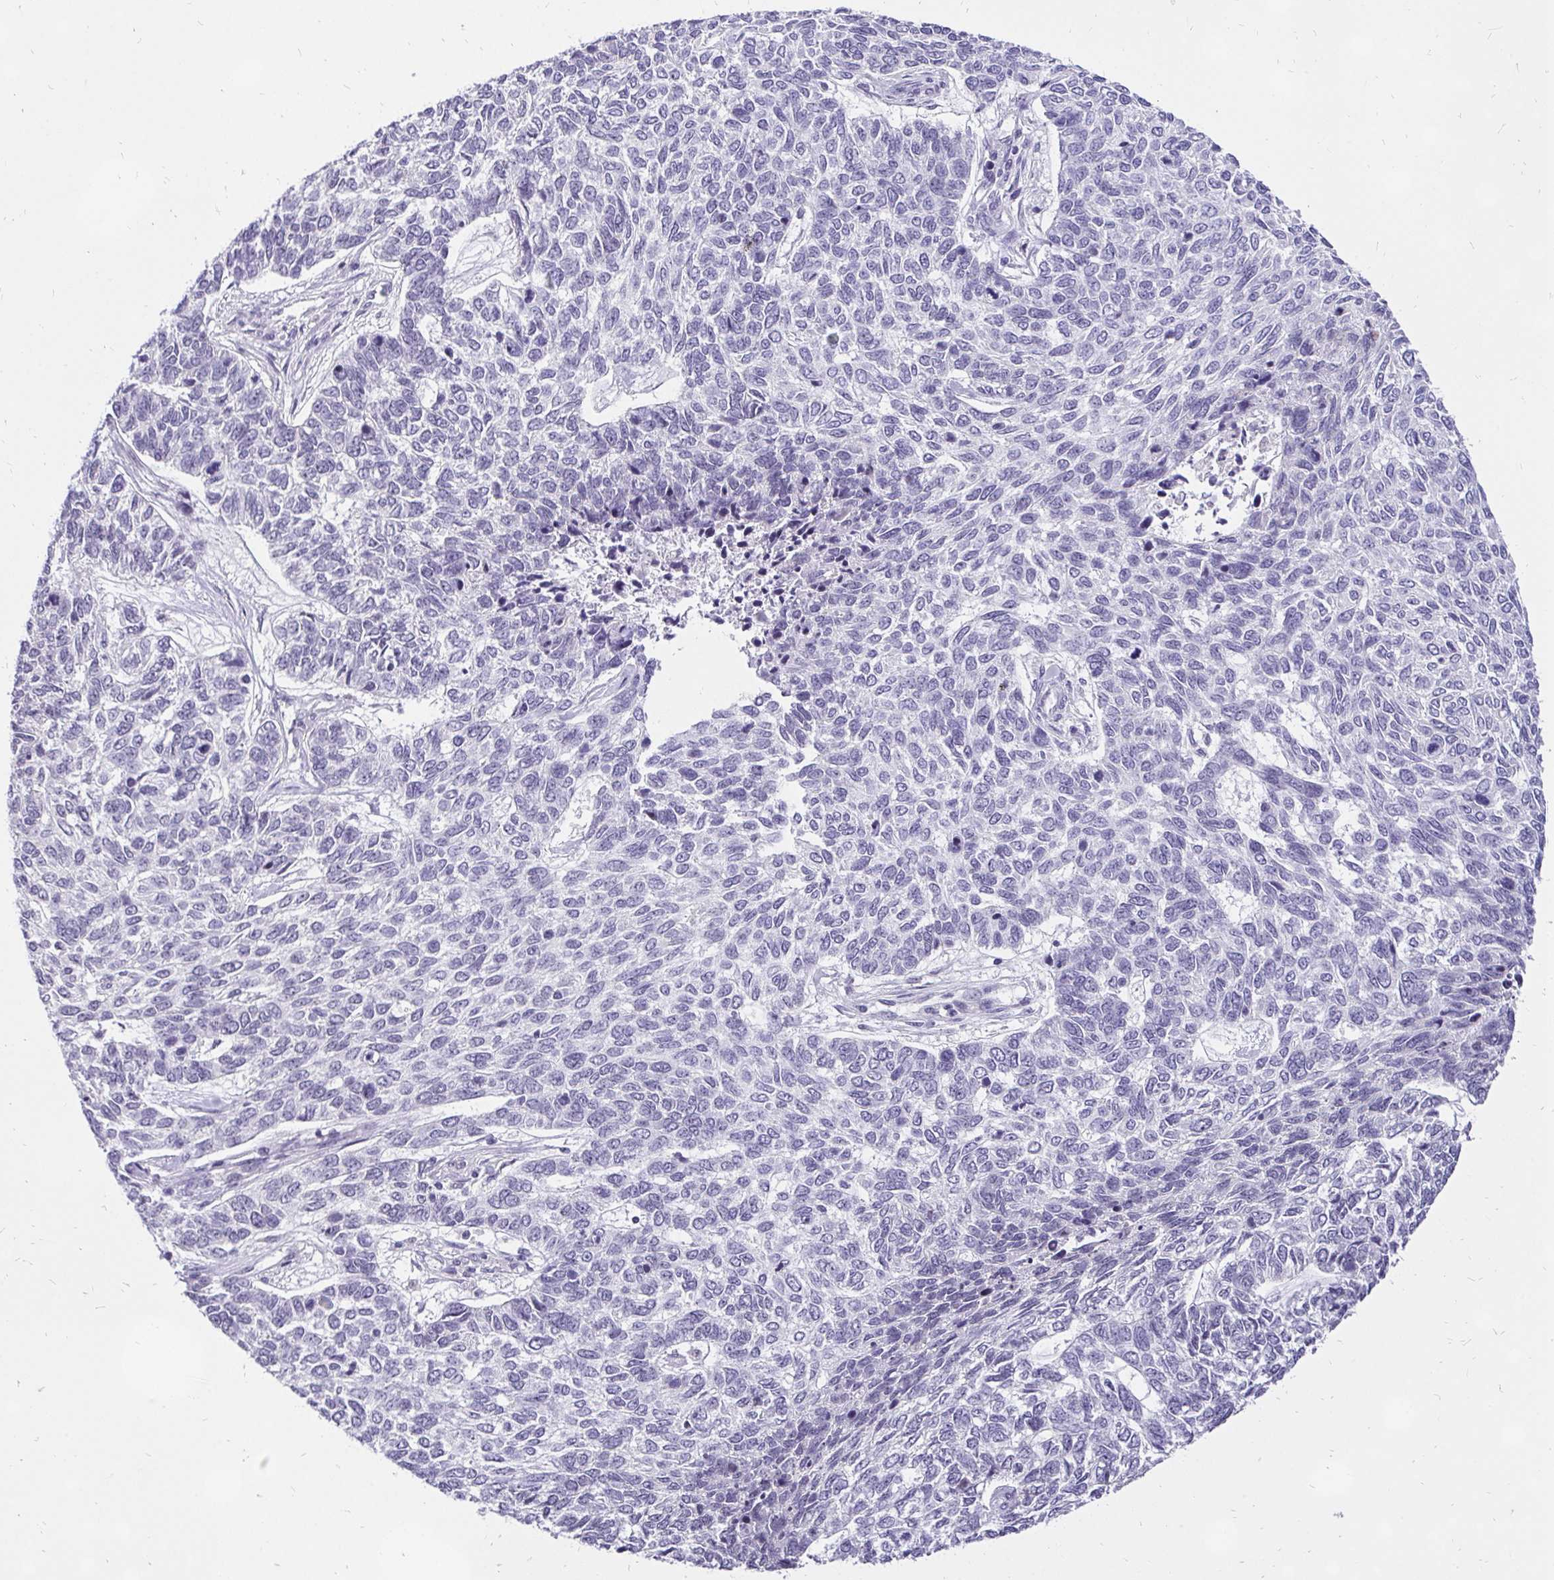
{"staining": {"intensity": "negative", "quantity": "none", "location": "none"}, "tissue": "skin cancer", "cell_type": "Tumor cells", "image_type": "cancer", "snomed": [{"axis": "morphology", "description": "Basal cell carcinoma"}, {"axis": "topography", "description": "Skin"}], "caption": "Human basal cell carcinoma (skin) stained for a protein using immunohistochemistry shows no expression in tumor cells.", "gene": "ZNF860", "patient": {"sex": "female", "age": 65}}